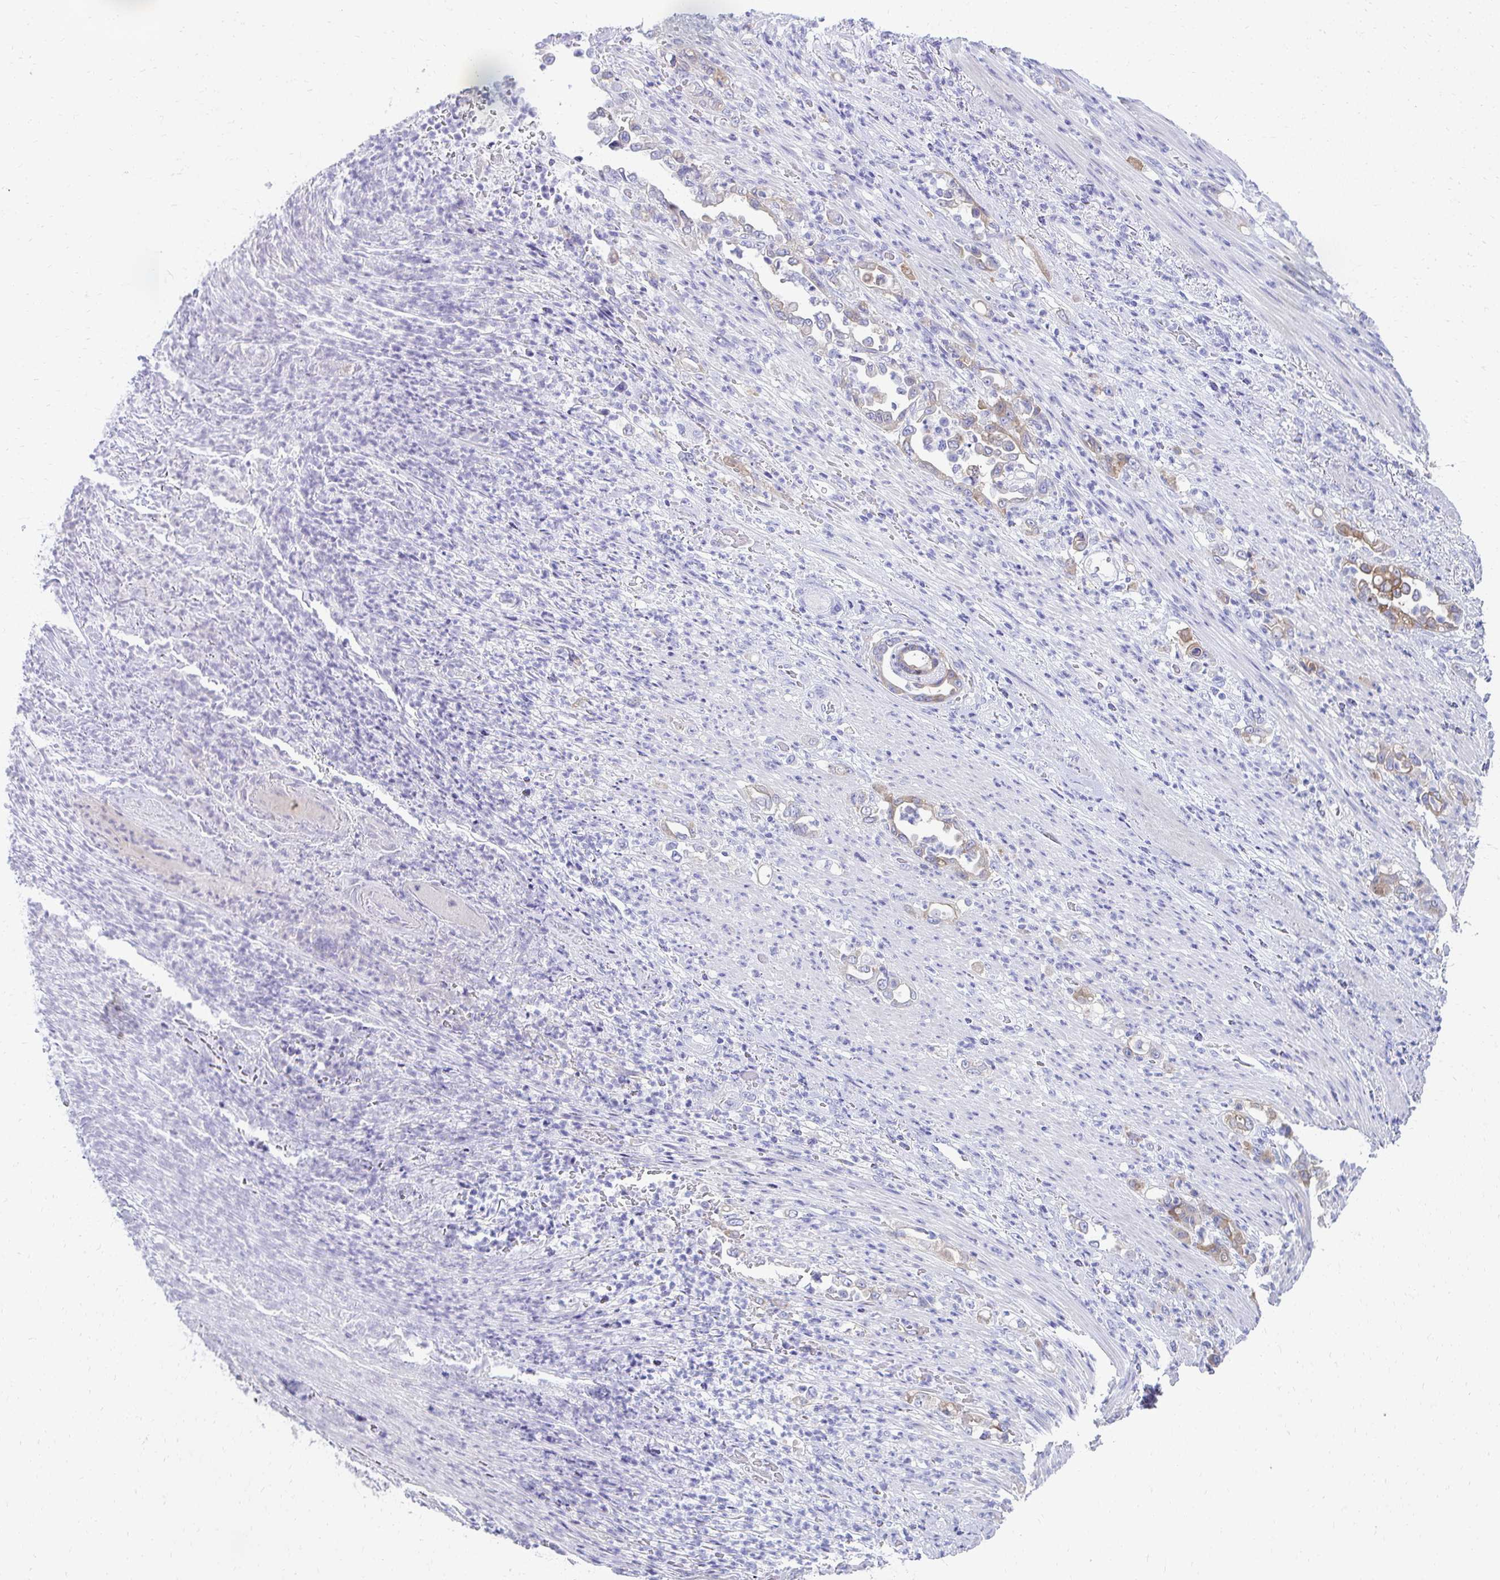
{"staining": {"intensity": "moderate", "quantity": "25%-75%", "location": "cytoplasmic/membranous"}, "tissue": "stomach cancer", "cell_type": "Tumor cells", "image_type": "cancer", "snomed": [{"axis": "morphology", "description": "Normal tissue, NOS"}, {"axis": "morphology", "description": "Adenocarcinoma, NOS"}, {"axis": "topography", "description": "Stomach"}], "caption": "Human adenocarcinoma (stomach) stained for a protein (brown) exhibits moderate cytoplasmic/membranous positive staining in about 25%-75% of tumor cells.", "gene": "SEC14L3", "patient": {"sex": "female", "age": 79}}